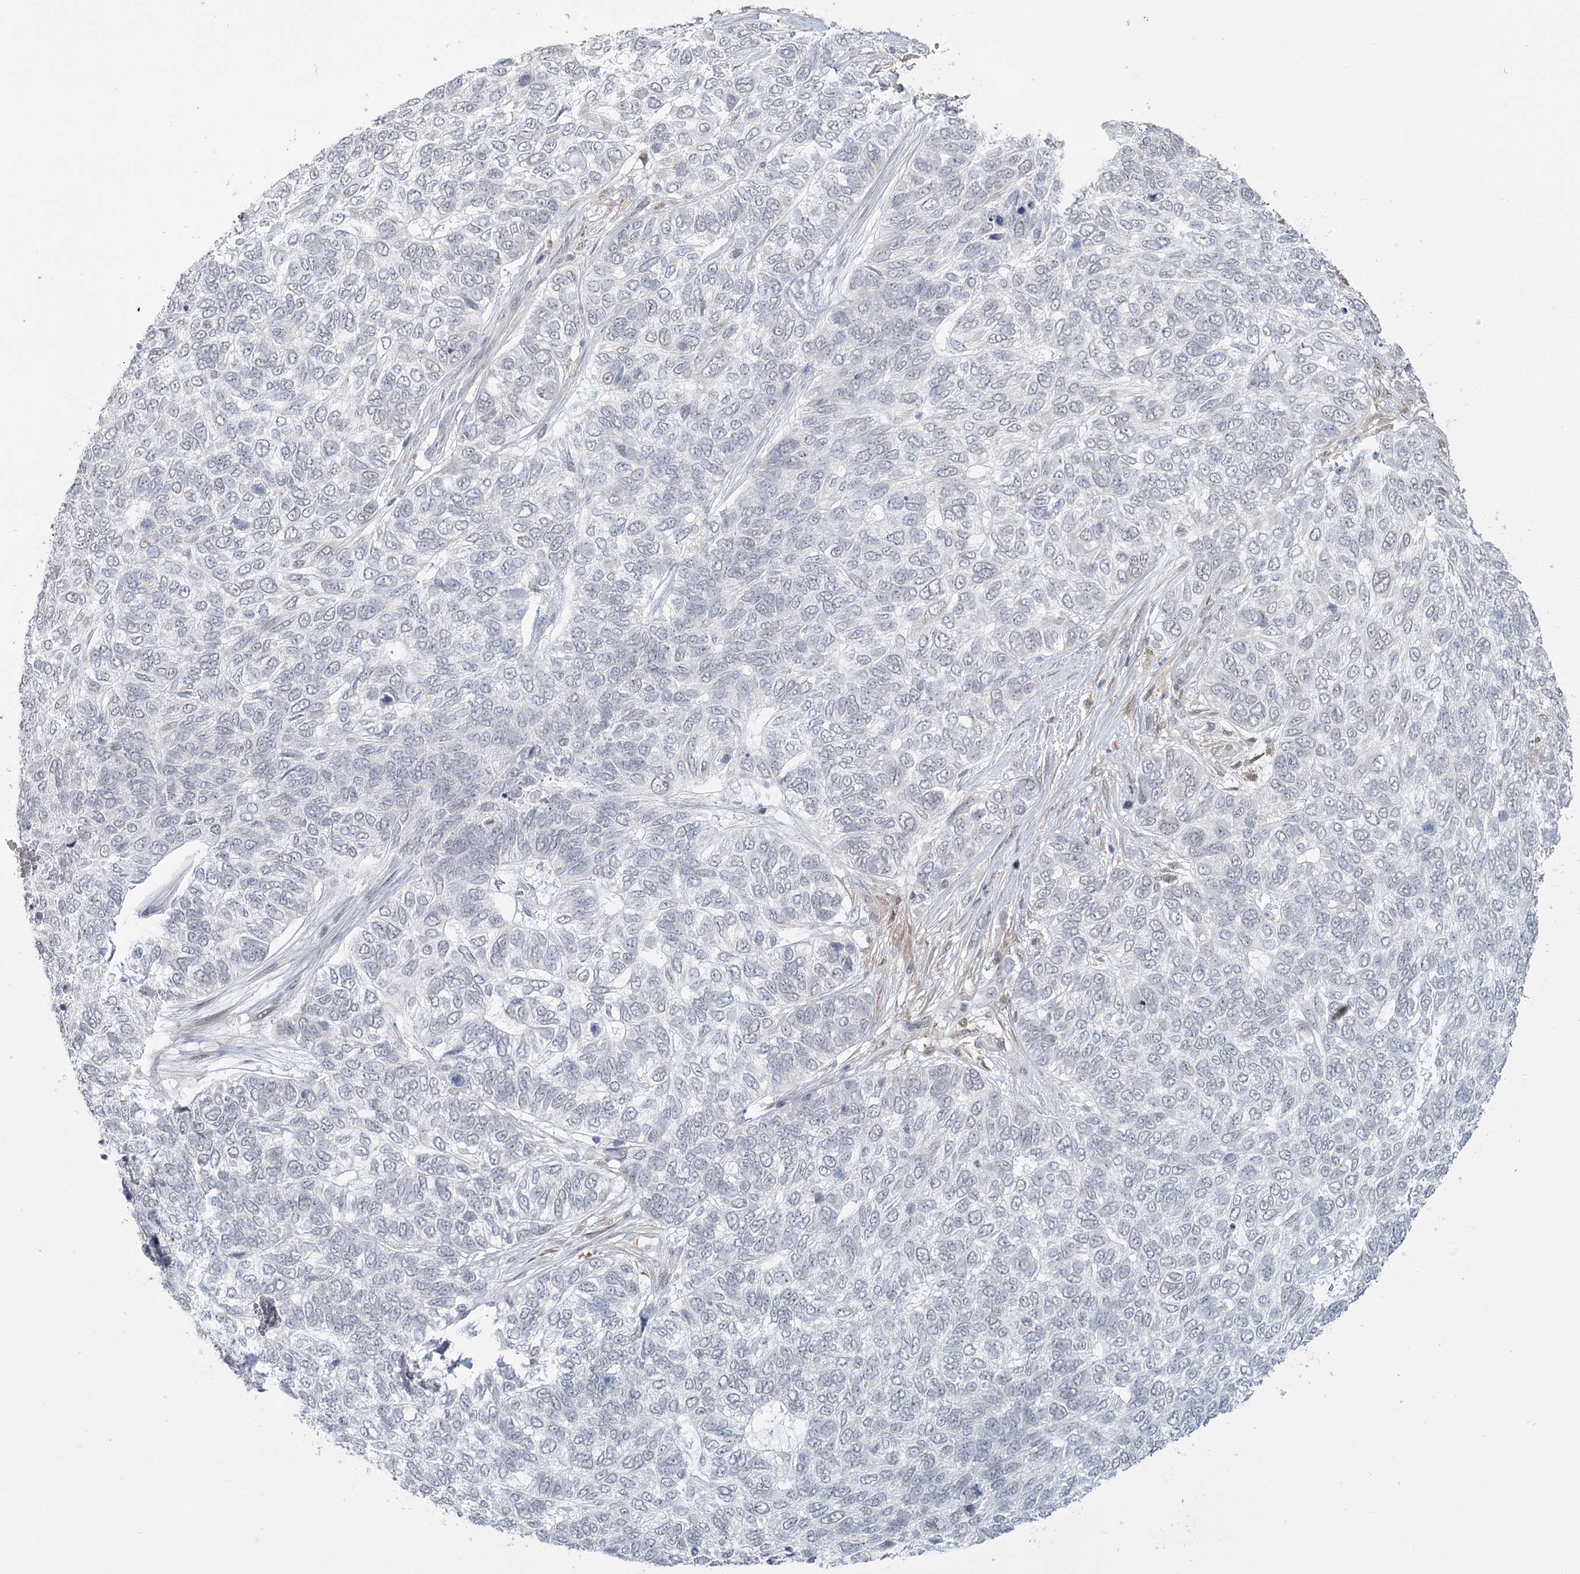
{"staining": {"intensity": "negative", "quantity": "none", "location": "none"}, "tissue": "skin cancer", "cell_type": "Tumor cells", "image_type": "cancer", "snomed": [{"axis": "morphology", "description": "Basal cell carcinoma"}, {"axis": "topography", "description": "Skin"}], "caption": "Immunohistochemistry of basal cell carcinoma (skin) shows no staining in tumor cells.", "gene": "TMEM70", "patient": {"sex": "female", "age": 65}}